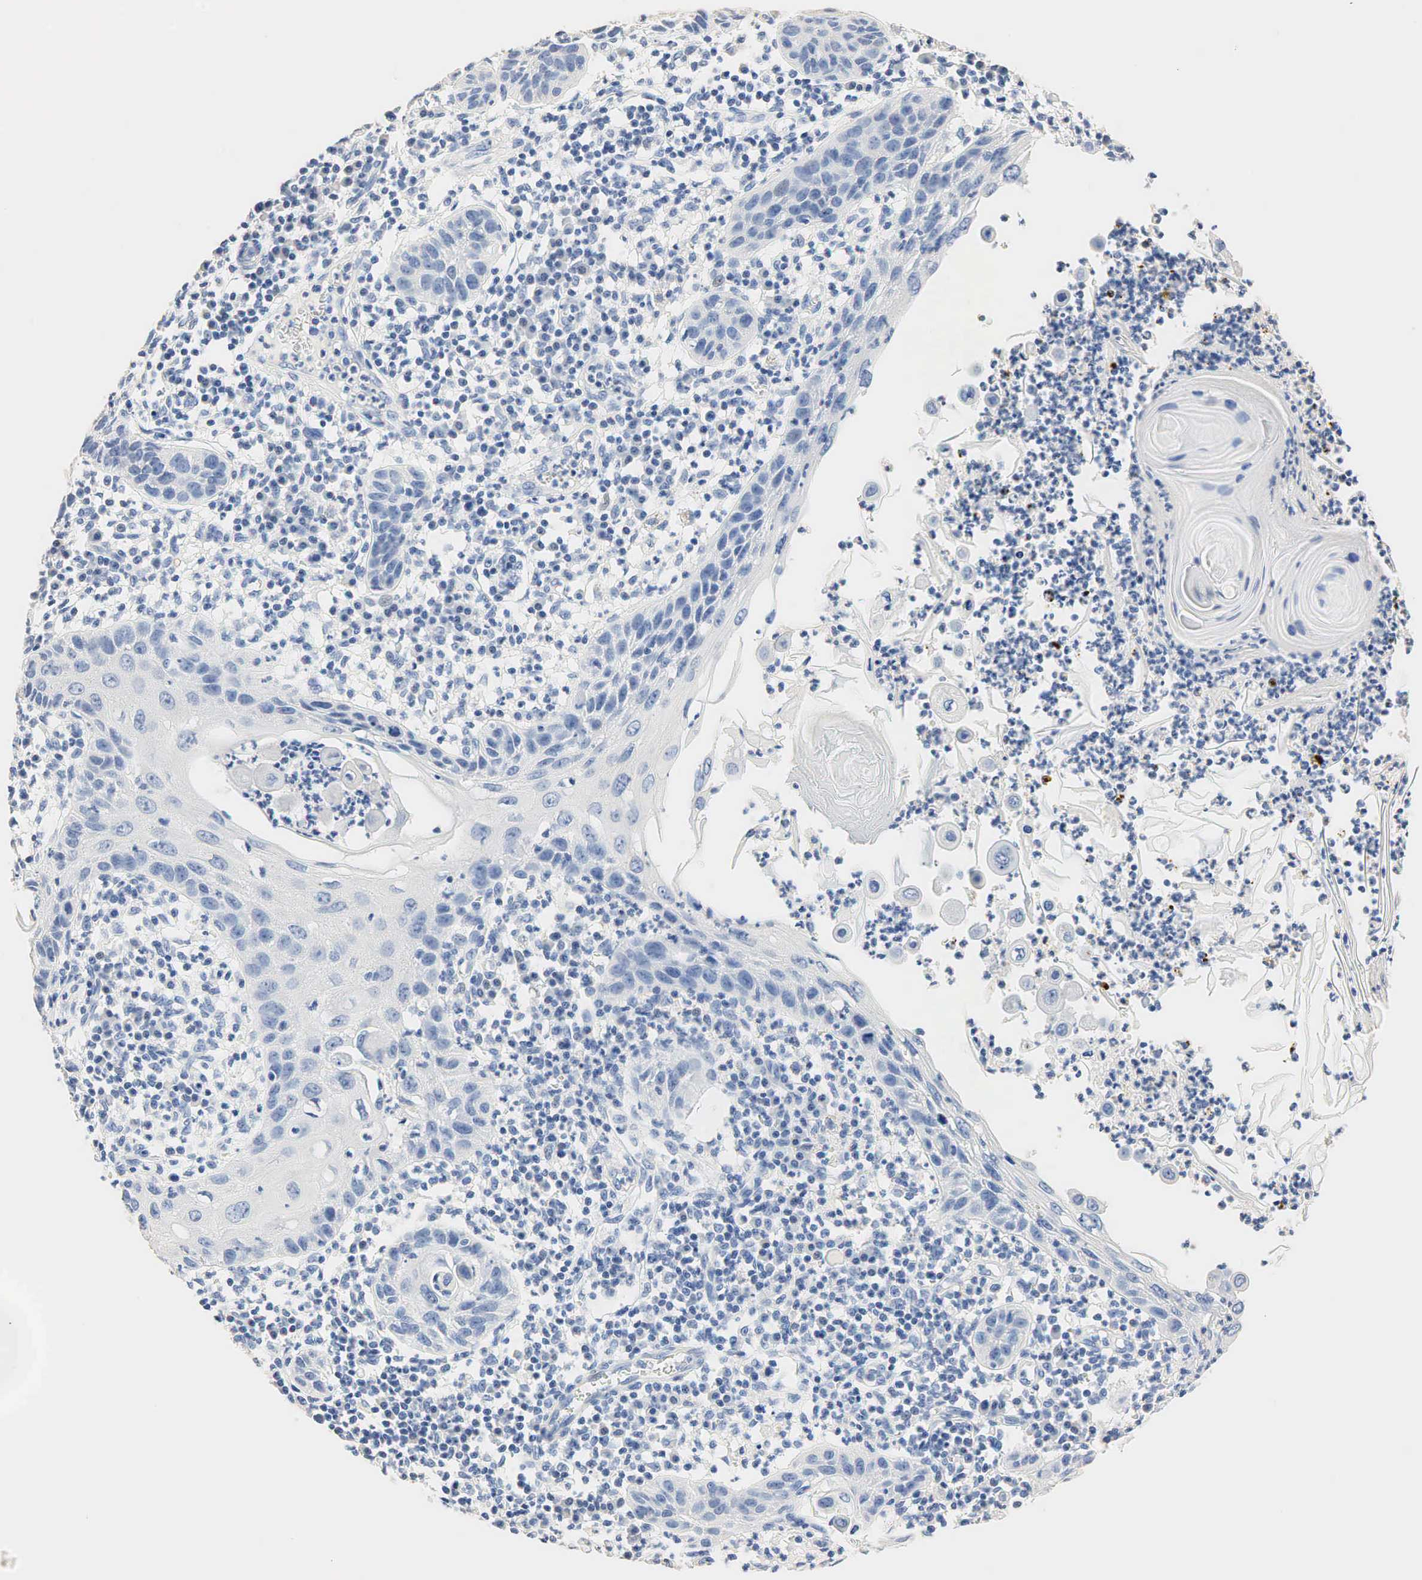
{"staining": {"intensity": "negative", "quantity": "none", "location": "none"}, "tissue": "skin cancer", "cell_type": "Tumor cells", "image_type": "cancer", "snomed": [{"axis": "morphology", "description": "Squamous cell carcinoma, NOS"}, {"axis": "topography", "description": "Skin"}], "caption": "Immunohistochemical staining of skin squamous cell carcinoma shows no significant positivity in tumor cells.", "gene": "SST", "patient": {"sex": "female", "age": 74}}